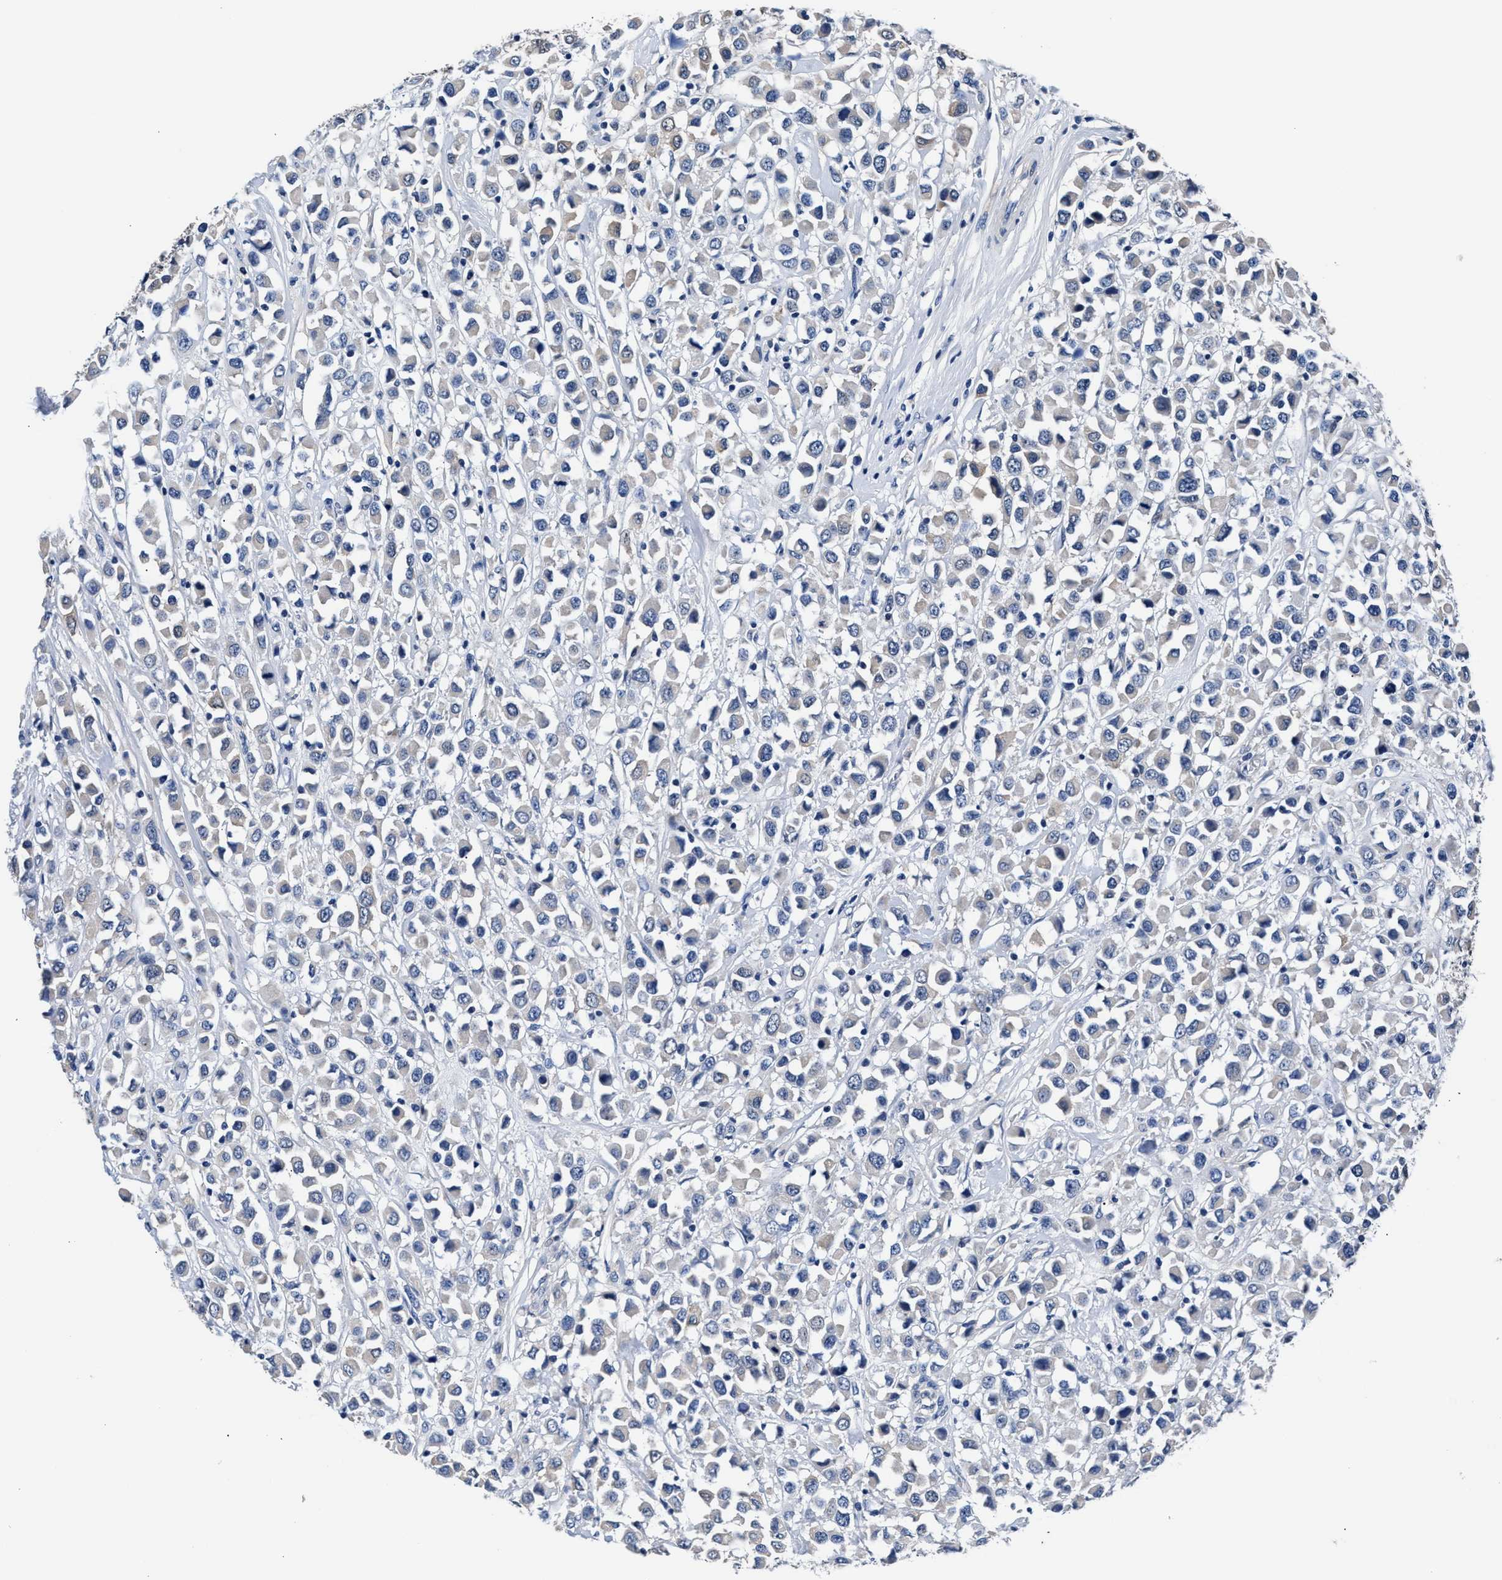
{"staining": {"intensity": "negative", "quantity": "none", "location": "none"}, "tissue": "breast cancer", "cell_type": "Tumor cells", "image_type": "cancer", "snomed": [{"axis": "morphology", "description": "Duct carcinoma"}, {"axis": "topography", "description": "Breast"}], "caption": "Immunohistochemistry (IHC) micrograph of neoplastic tissue: human breast cancer (infiltrating ductal carcinoma) stained with DAB (3,3'-diaminobenzidine) displays no significant protein staining in tumor cells.", "gene": "GSTM1", "patient": {"sex": "female", "age": 61}}